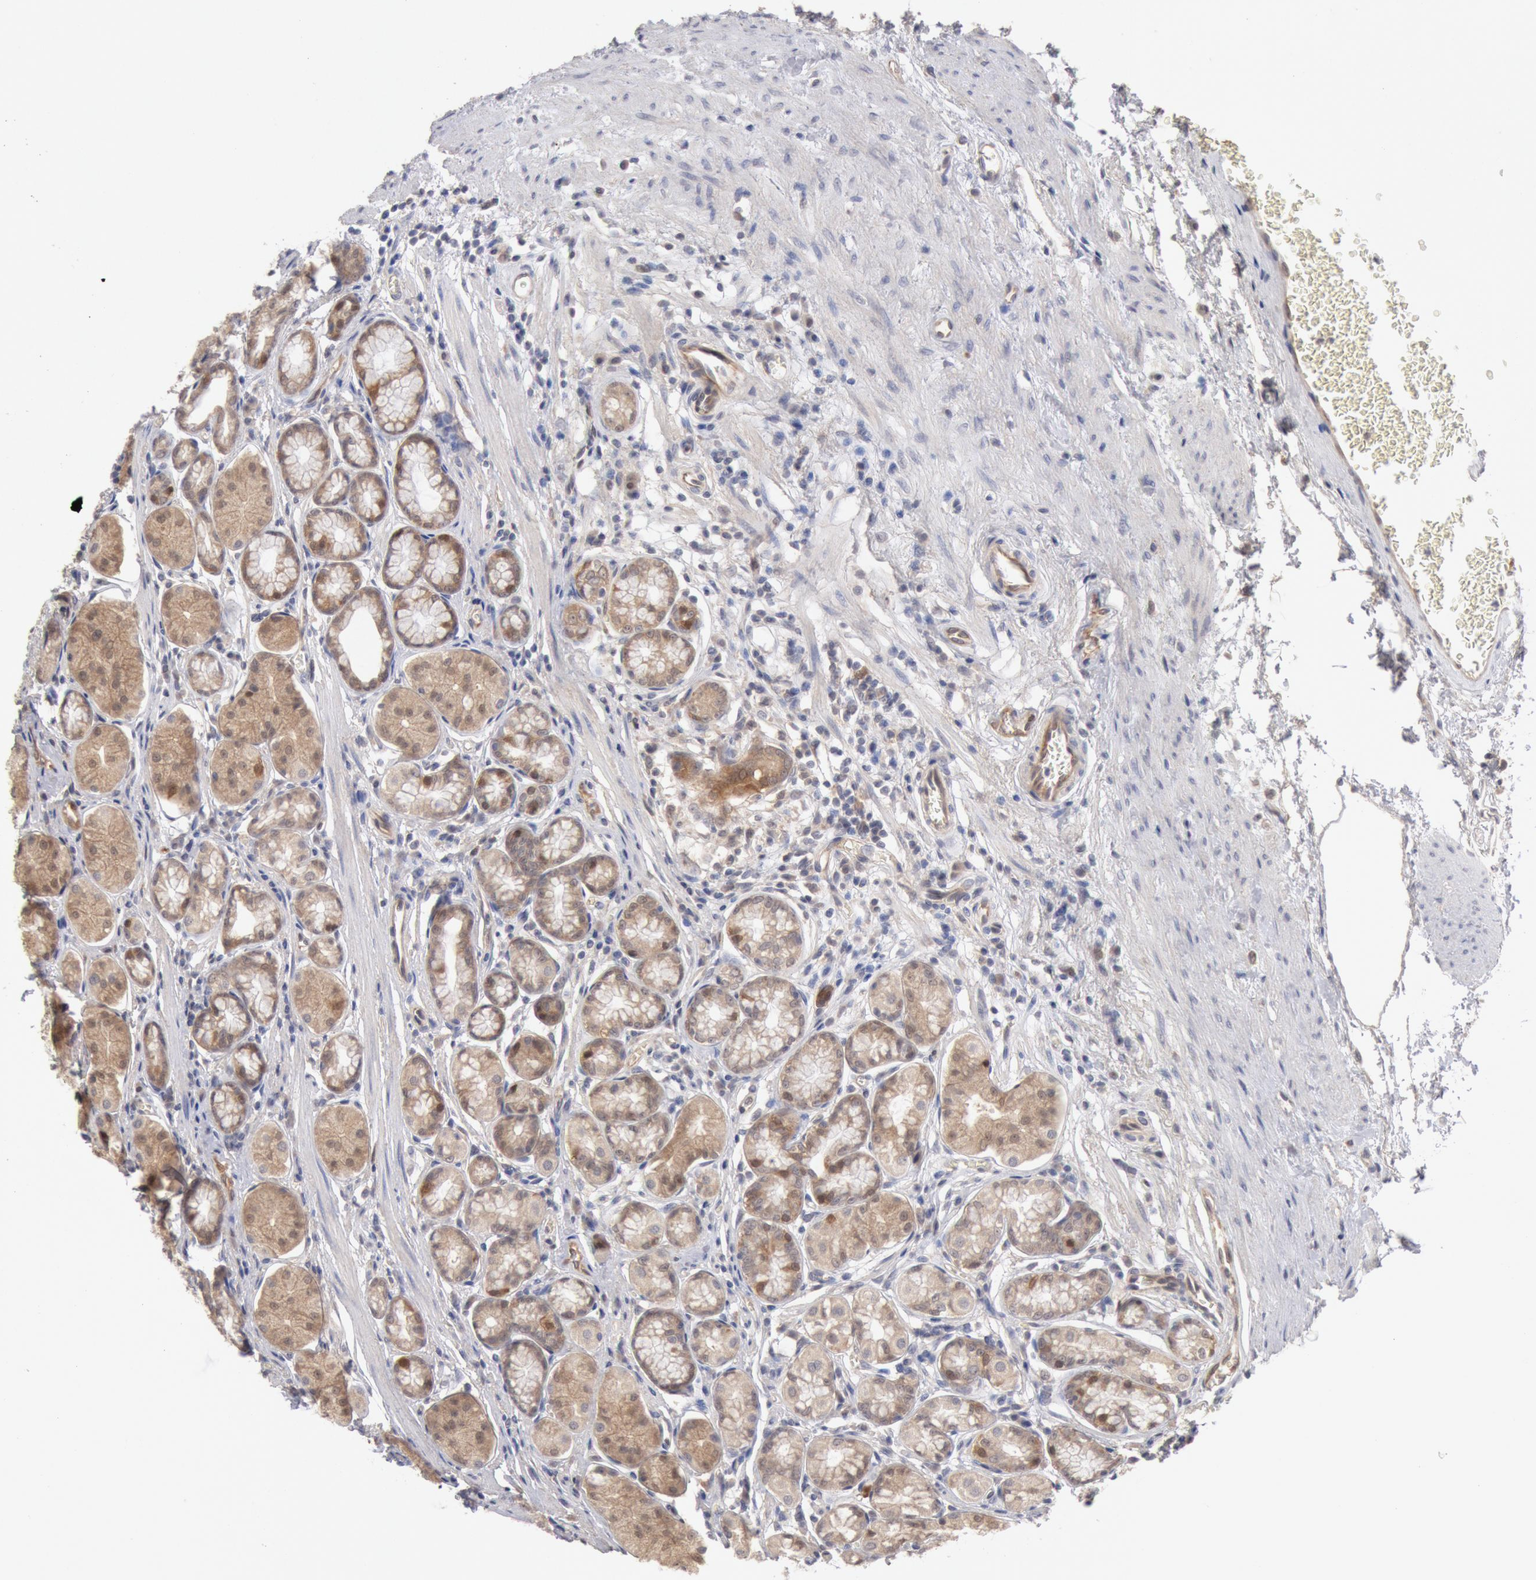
{"staining": {"intensity": "moderate", "quantity": ">75%", "location": "cytoplasmic/membranous"}, "tissue": "stomach", "cell_type": "Glandular cells", "image_type": "normal", "snomed": [{"axis": "morphology", "description": "Normal tissue, NOS"}, {"axis": "topography", "description": "Stomach"}, {"axis": "topography", "description": "Stomach, lower"}], "caption": "This photomicrograph exhibits IHC staining of unremarkable human stomach, with medium moderate cytoplasmic/membranous expression in about >75% of glandular cells.", "gene": "DNAJA1", "patient": {"sex": "male", "age": 76}}